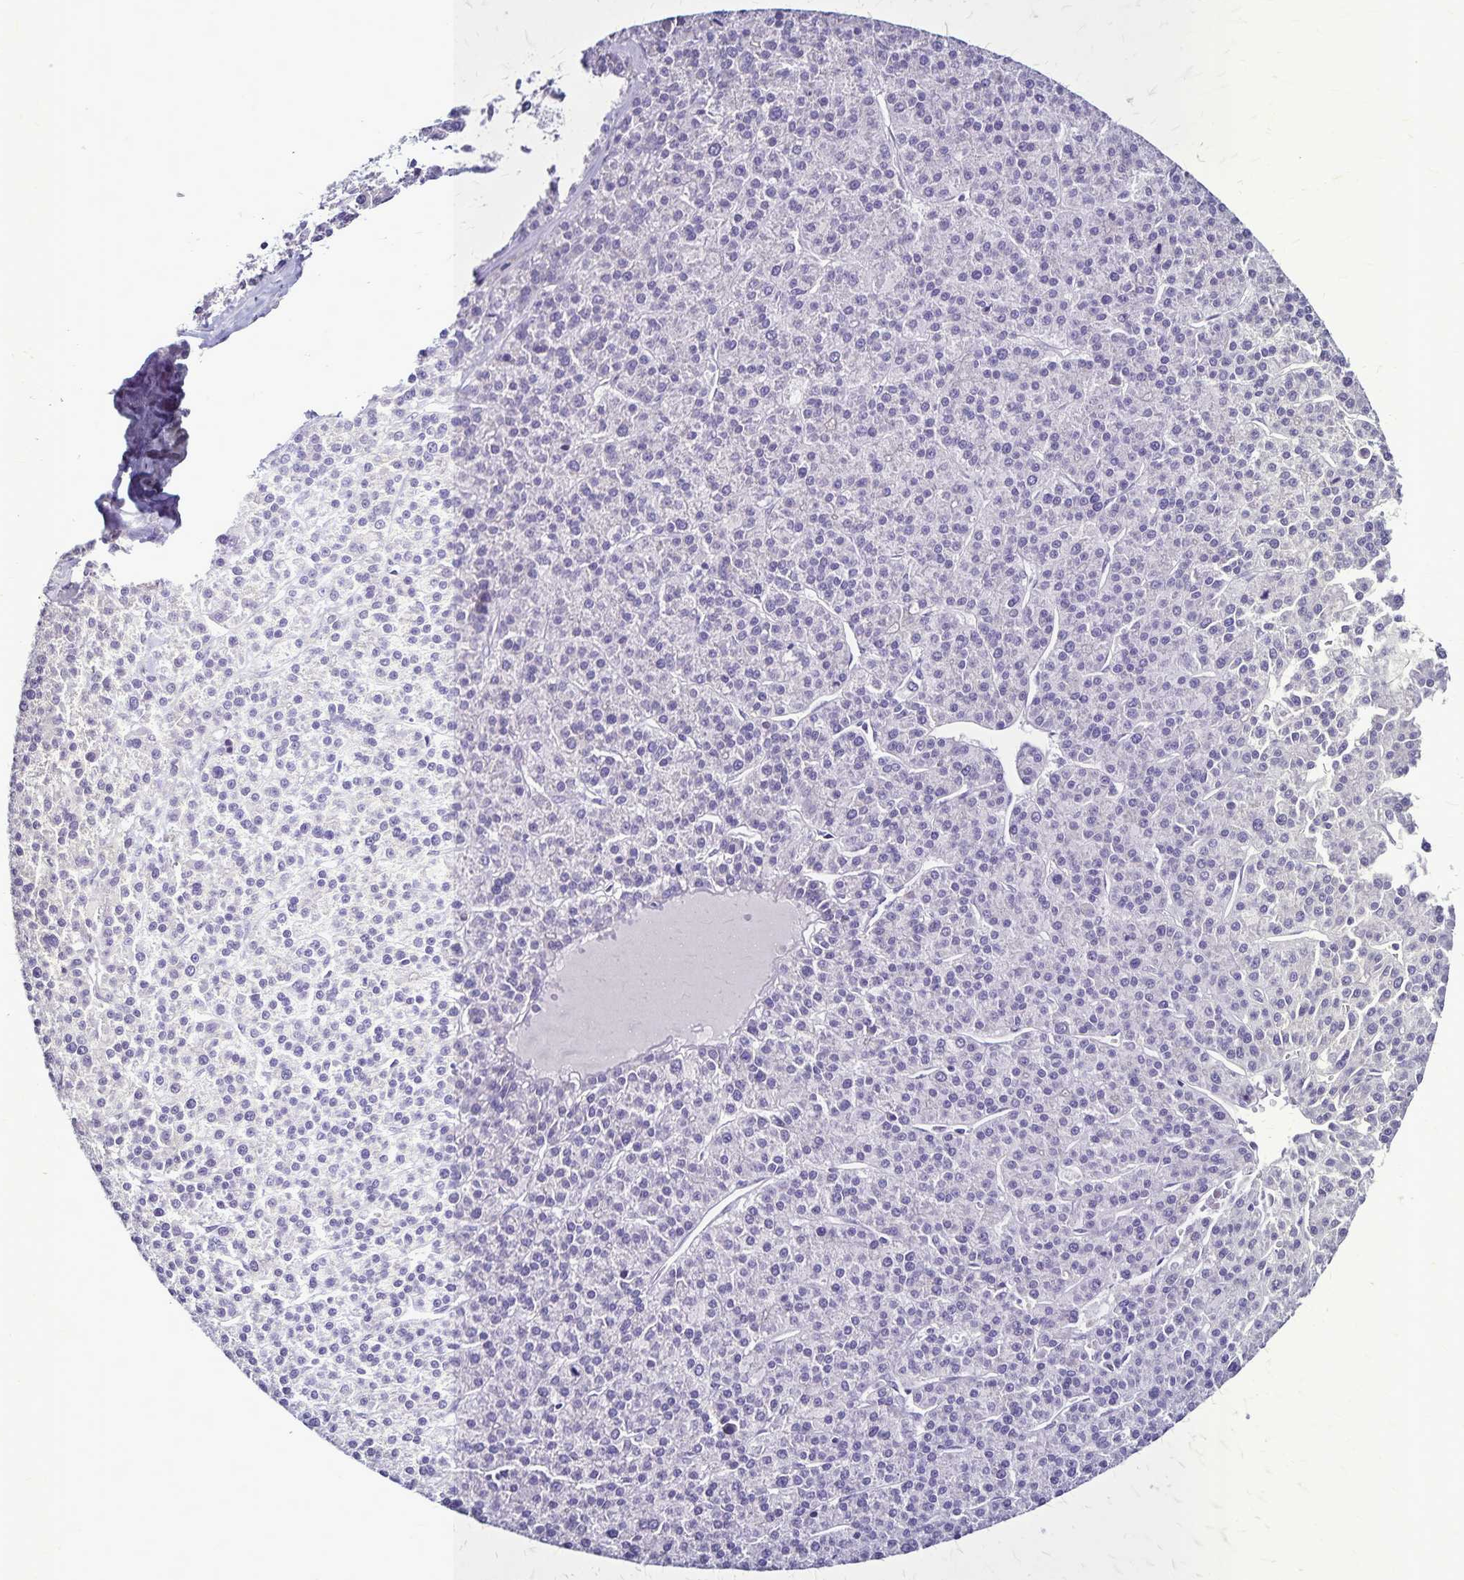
{"staining": {"intensity": "negative", "quantity": "none", "location": "none"}, "tissue": "liver cancer", "cell_type": "Tumor cells", "image_type": "cancer", "snomed": [{"axis": "morphology", "description": "Carcinoma, Hepatocellular, NOS"}, {"axis": "topography", "description": "Liver"}], "caption": "IHC histopathology image of liver cancer stained for a protein (brown), which demonstrates no staining in tumor cells.", "gene": "PLXNA4", "patient": {"sex": "female", "age": 58}}